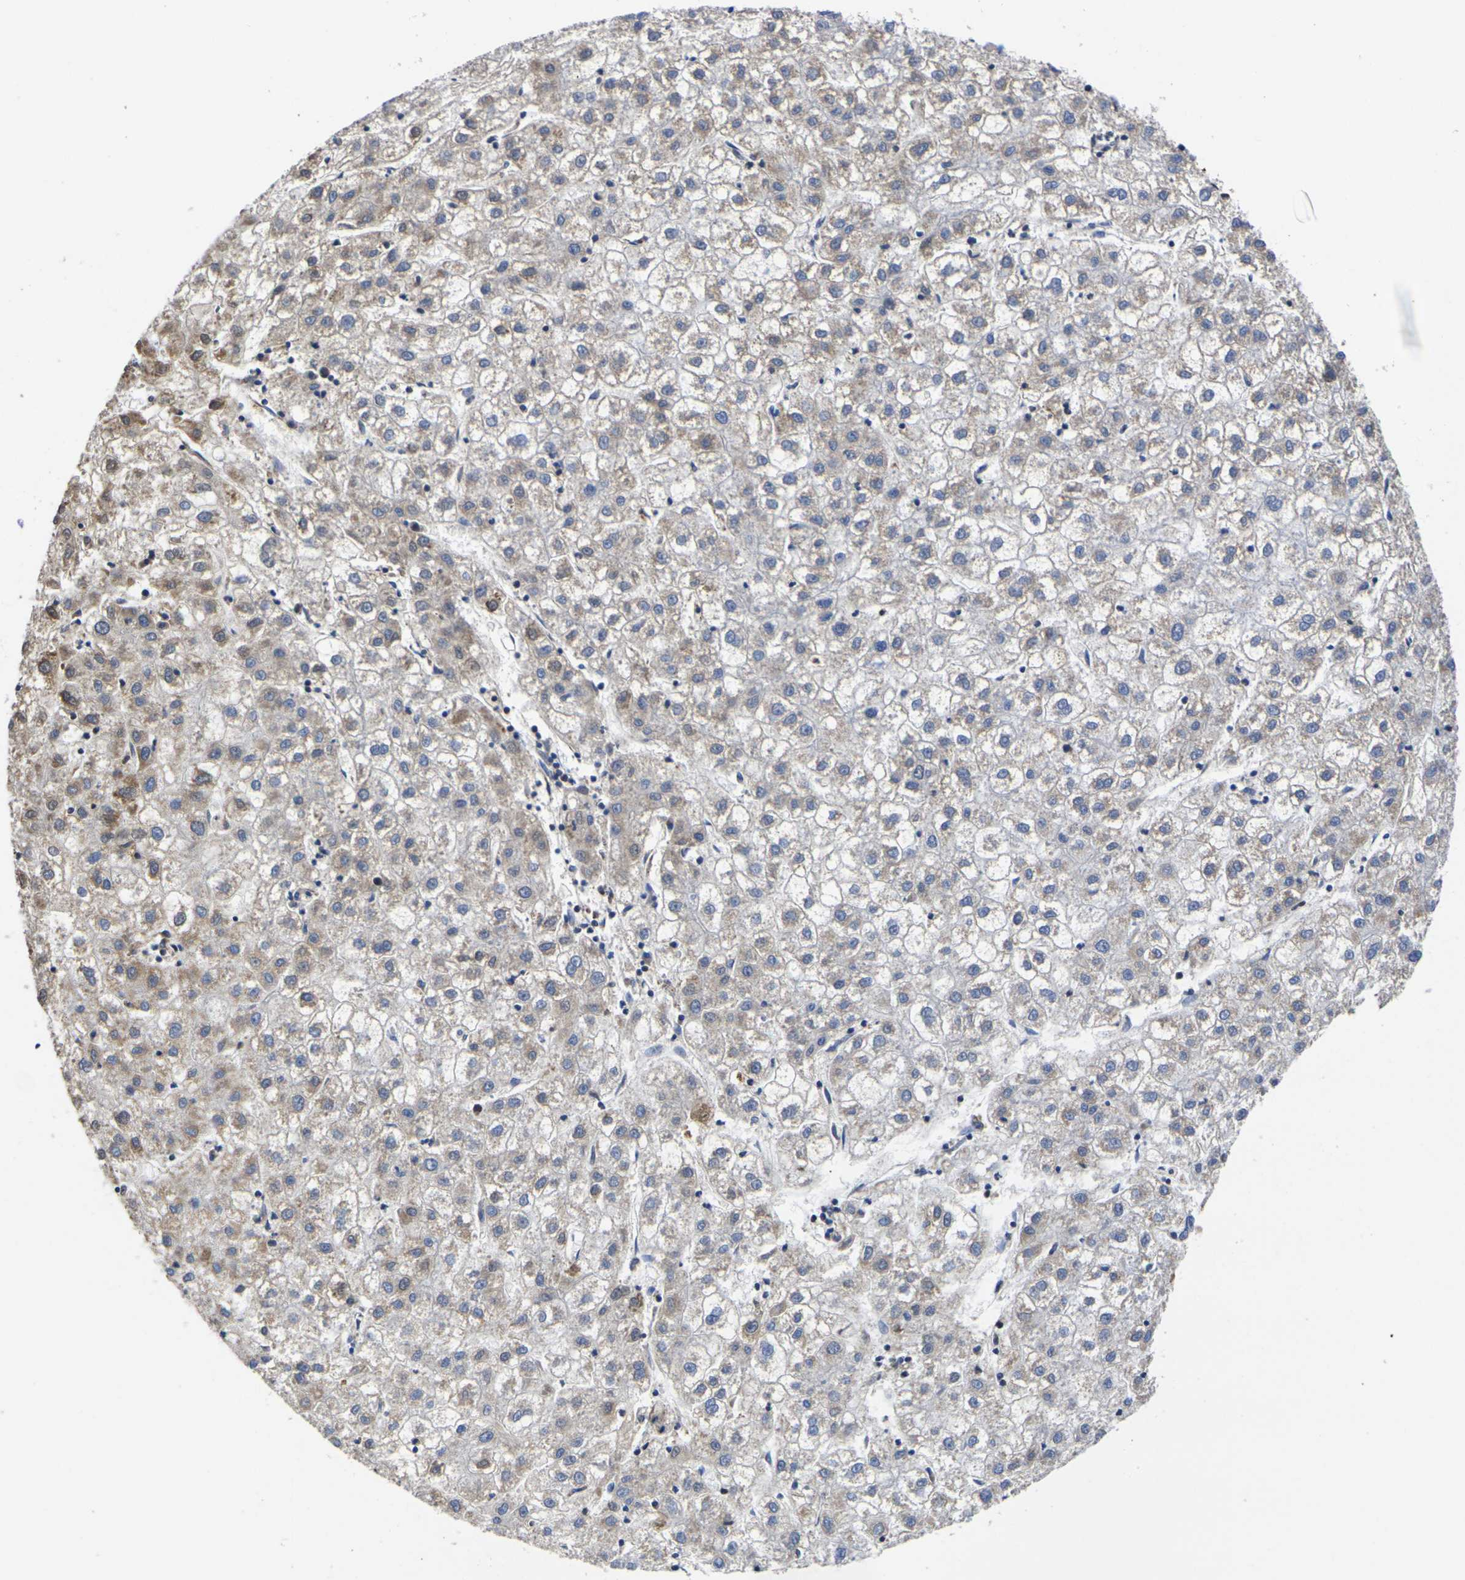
{"staining": {"intensity": "moderate", "quantity": "<25%", "location": "cytoplasmic/membranous"}, "tissue": "liver cancer", "cell_type": "Tumor cells", "image_type": "cancer", "snomed": [{"axis": "morphology", "description": "Carcinoma, Hepatocellular, NOS"}, {"axis": "topography", "description": "Liver"}], "caption": "Moderate cytoplasmic/membranous expression is present in about <25% of tumor cells in hepatocellular carcinoma (liver).", "gene": "P2RY11", "patient": {"sex": "male", "age": 72}}